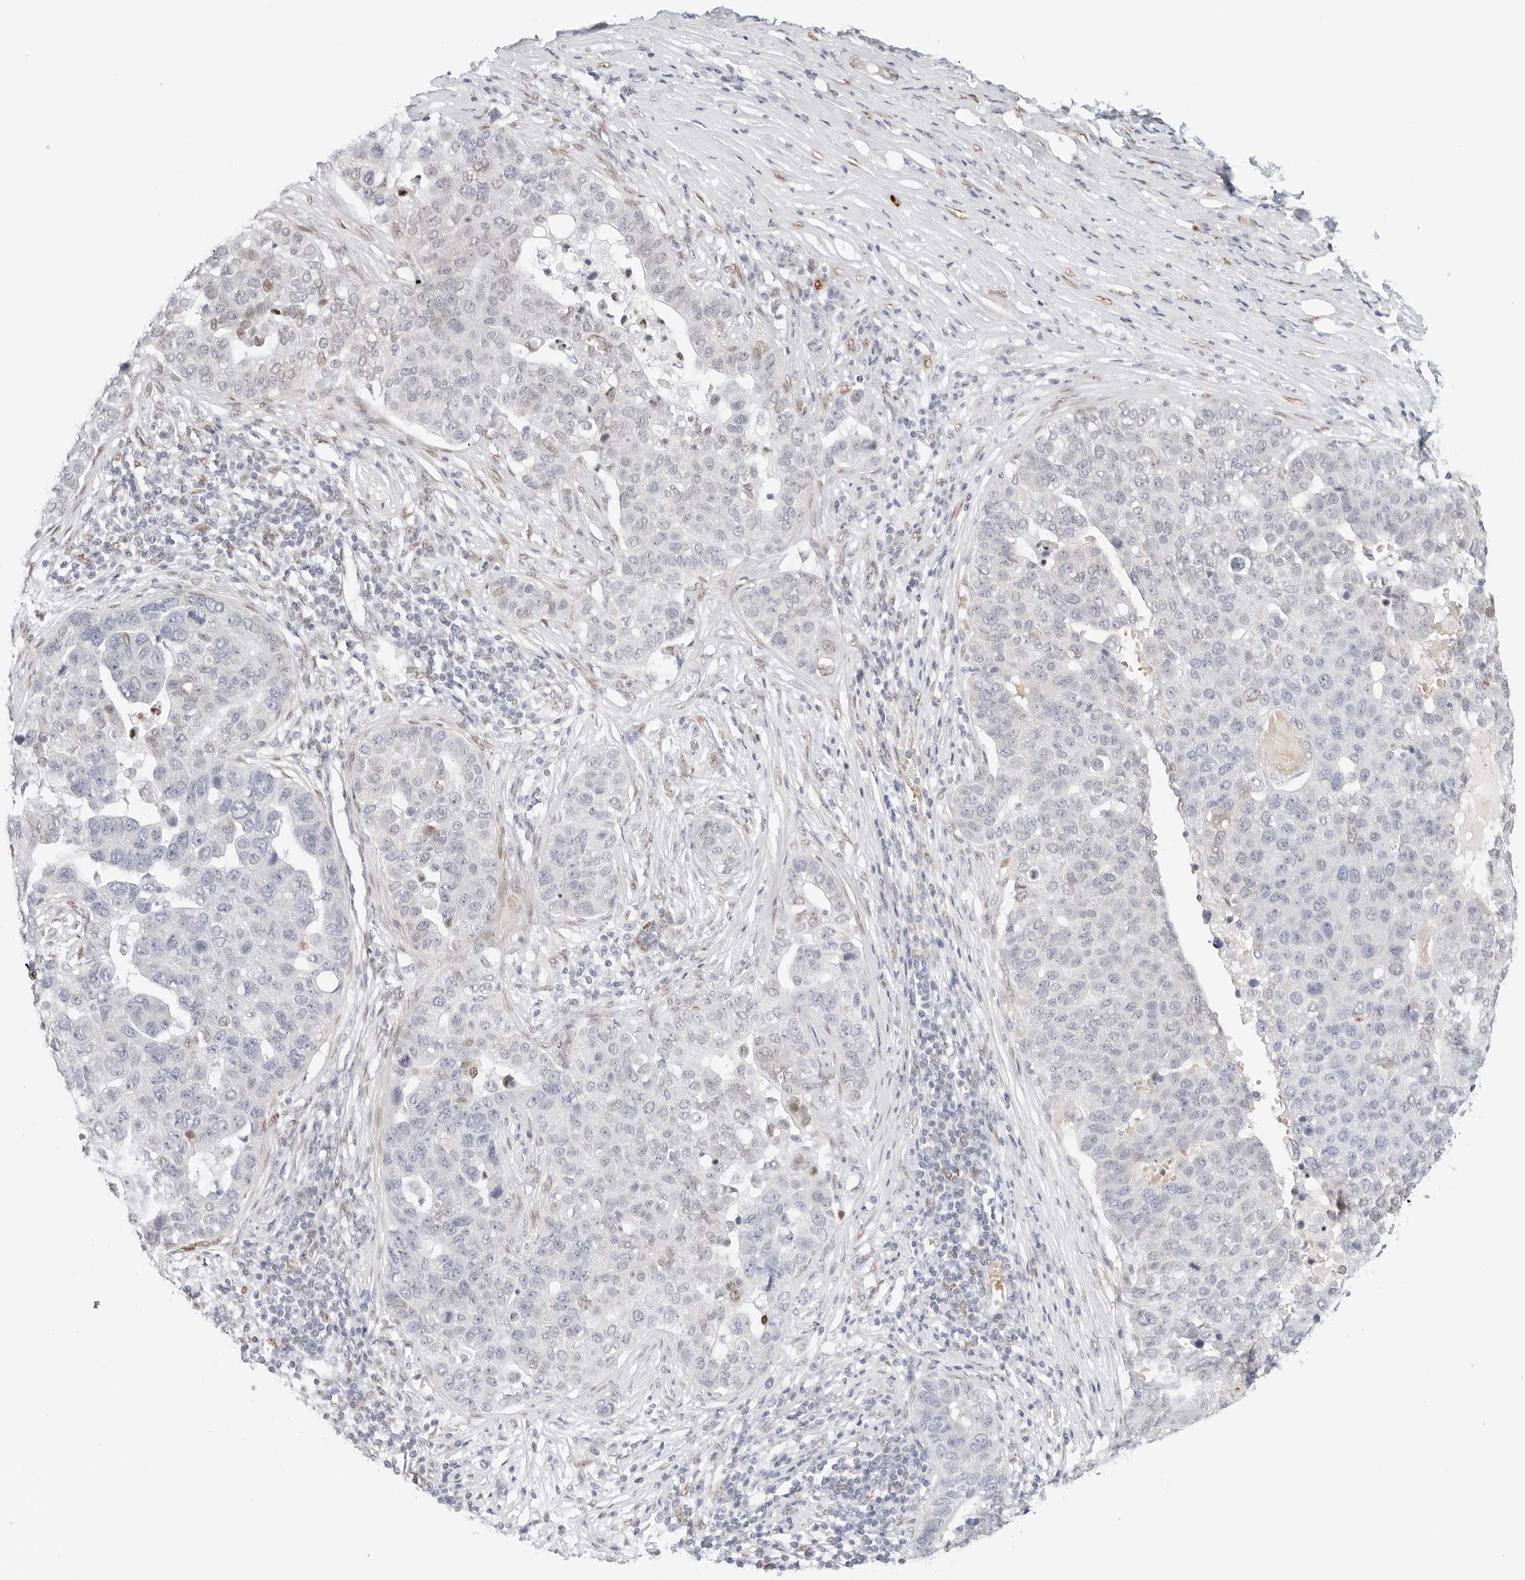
{"staining": {"intensity": "negative", "quantity": "none", "location": "none"}, "tissue": "pancreatic cancer", "cell_type": "Tumor cells", "image_type": "cancer", "snomed": [{"axis": "morphology", "description": "Adenocarcinoma, NOS"}, {"axis": "topography", "description": "Pancreas"}], "caption": "A histopathology image of human pancreatic adenocarcinoma is negative for staining in tumor cells.", "gene": "SPIDR", "patient": {"sex": "female", "age": 61}}